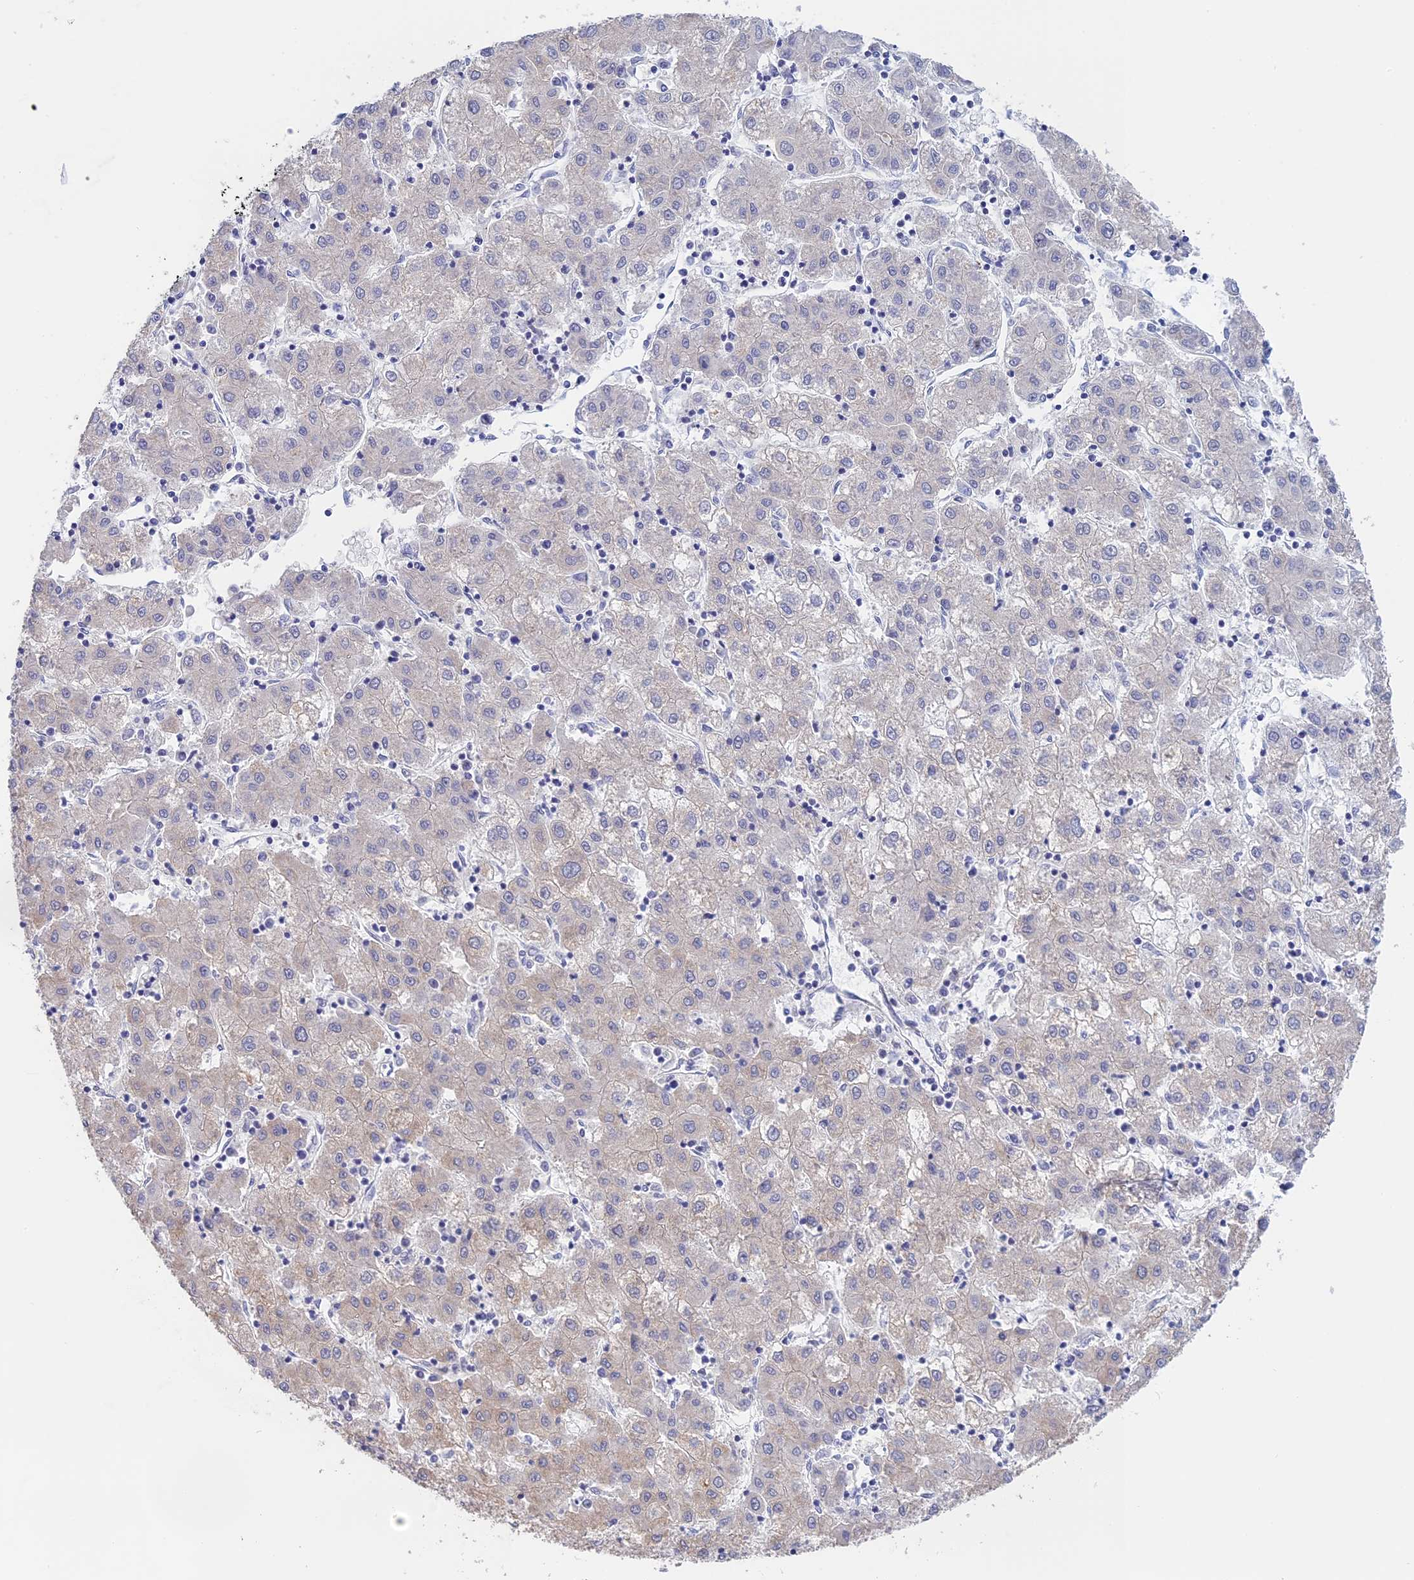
{"staining": {"intensity": "negative", "quantity": "none", "location": "none"}, "tissue": "liver cancer", "cell_type": "Tumor cells", "image_type": "cancer", "snomed": [{"axis": "morphology", "description": "Carcinoma, Hepatocellular, NOS"}, {"axis": "topography", "description": "Liver"}], "caption": "IHC micrograph of liver hepatocellular carcinoma stained for a protein (brown), which displays no expression in tumor cells. (DAB (3,3'-diaminobenzidine) immunohistochemistry (IHC) with hematoxylin counter stain).", "gene": "BTBD19", "patient": {"sex": "male", "age": 72}}